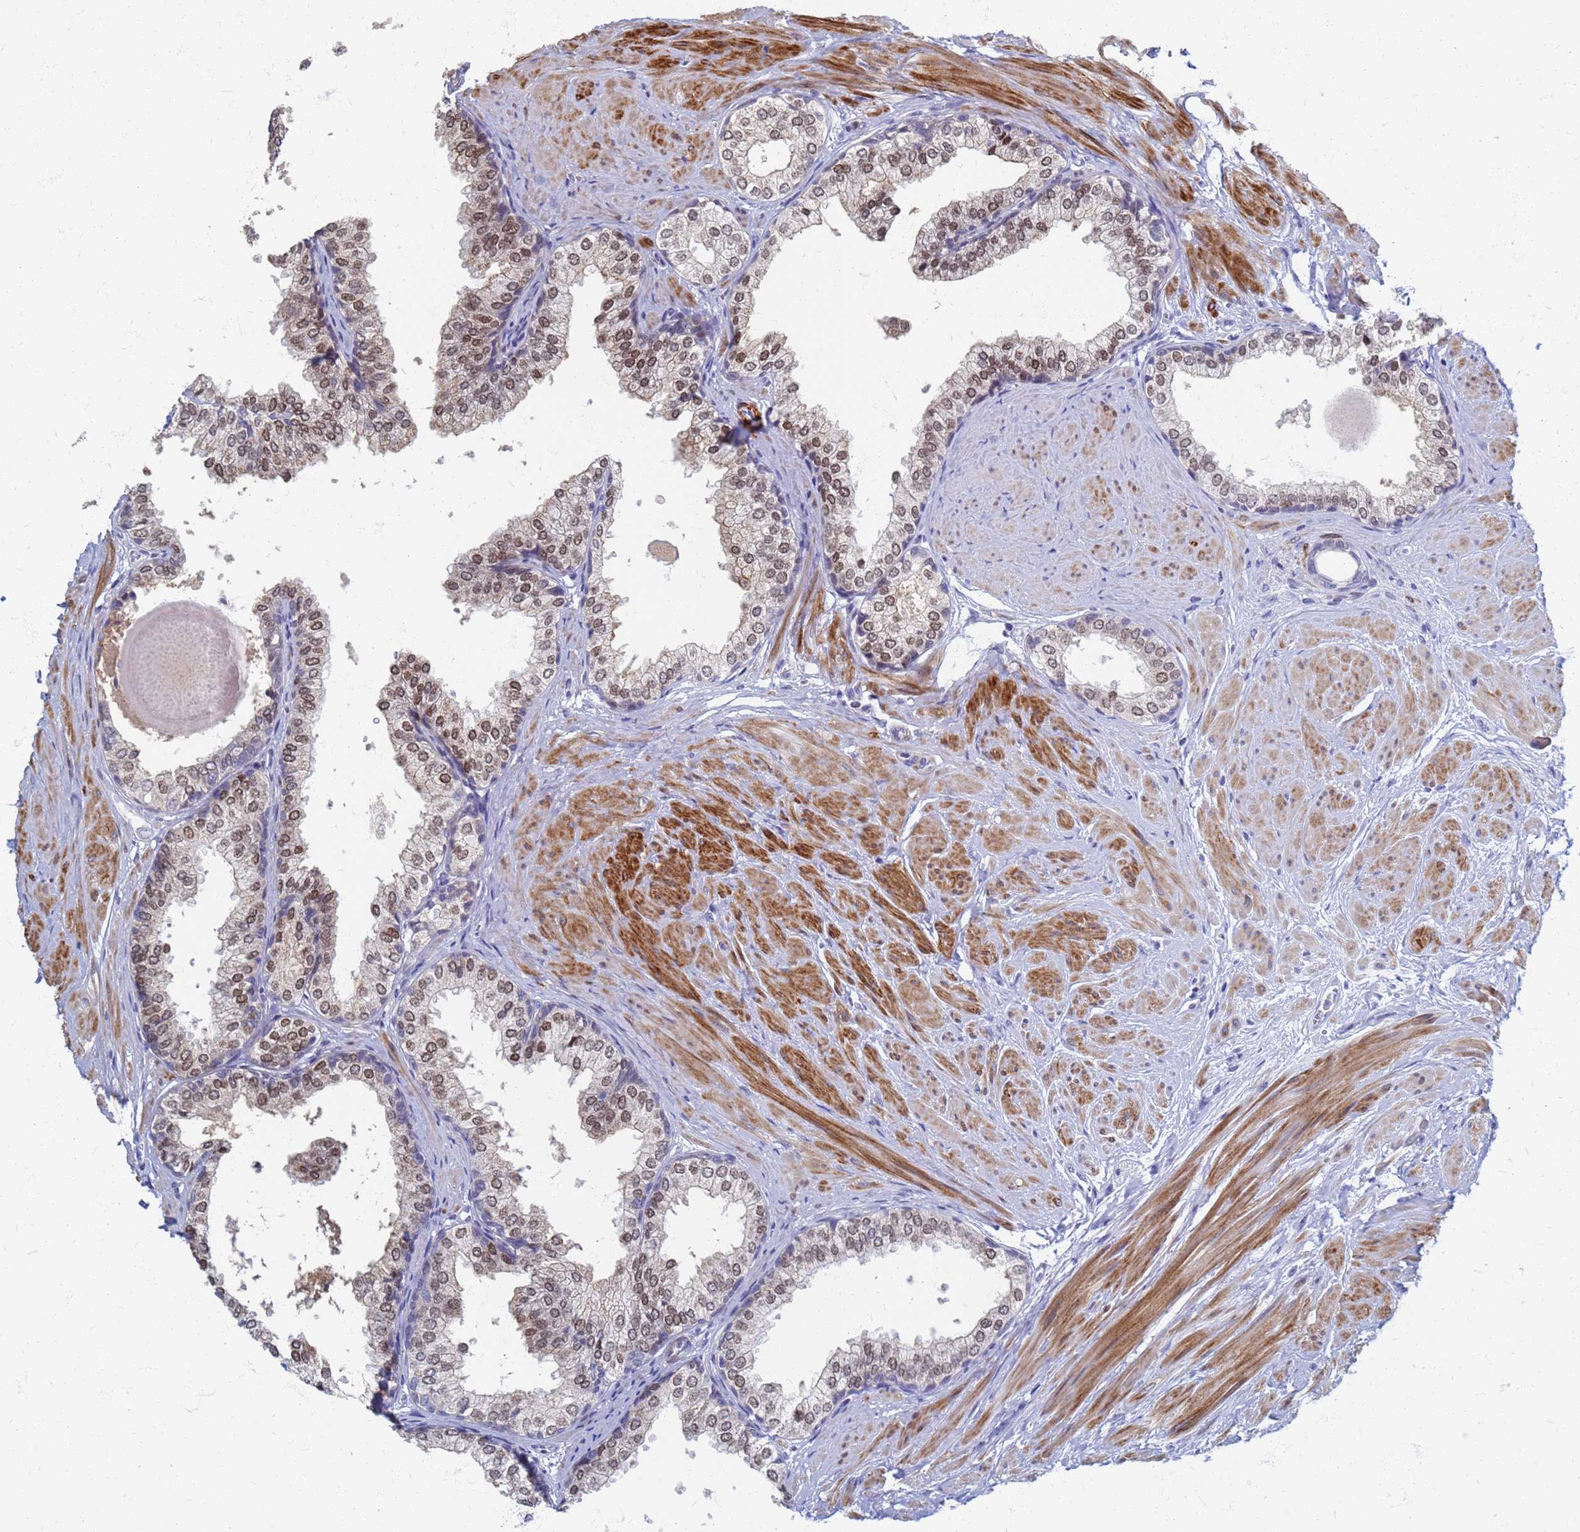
{"staining": {"intensity": "moderate", "quantity": "25%-75%", "location": "cytoplasmic/membranous,nuclear"}, "tissue": "prostate", "cell_type": "Glandular cells", "image_type": "normal", "snomed": [{"axis": "morphology", "description": "Normal tissue, NOS"}, {"axis": "topography", "description": "Prostate"}], "caption": "Benign prostate was stained to show a protein in brown. There is medium levels of moderate cytoplasmic/membranous,nuclear staining in about 25%-75% of glandular cells. The protein is stained brown, and the nuclei are stained in blue (DAB (3,3'-diaminobenzidine) IHC with brightfield microscopy, high magnification).", "gene": "ATPAF1", "patient": {"sex": "male", "age": 48}}